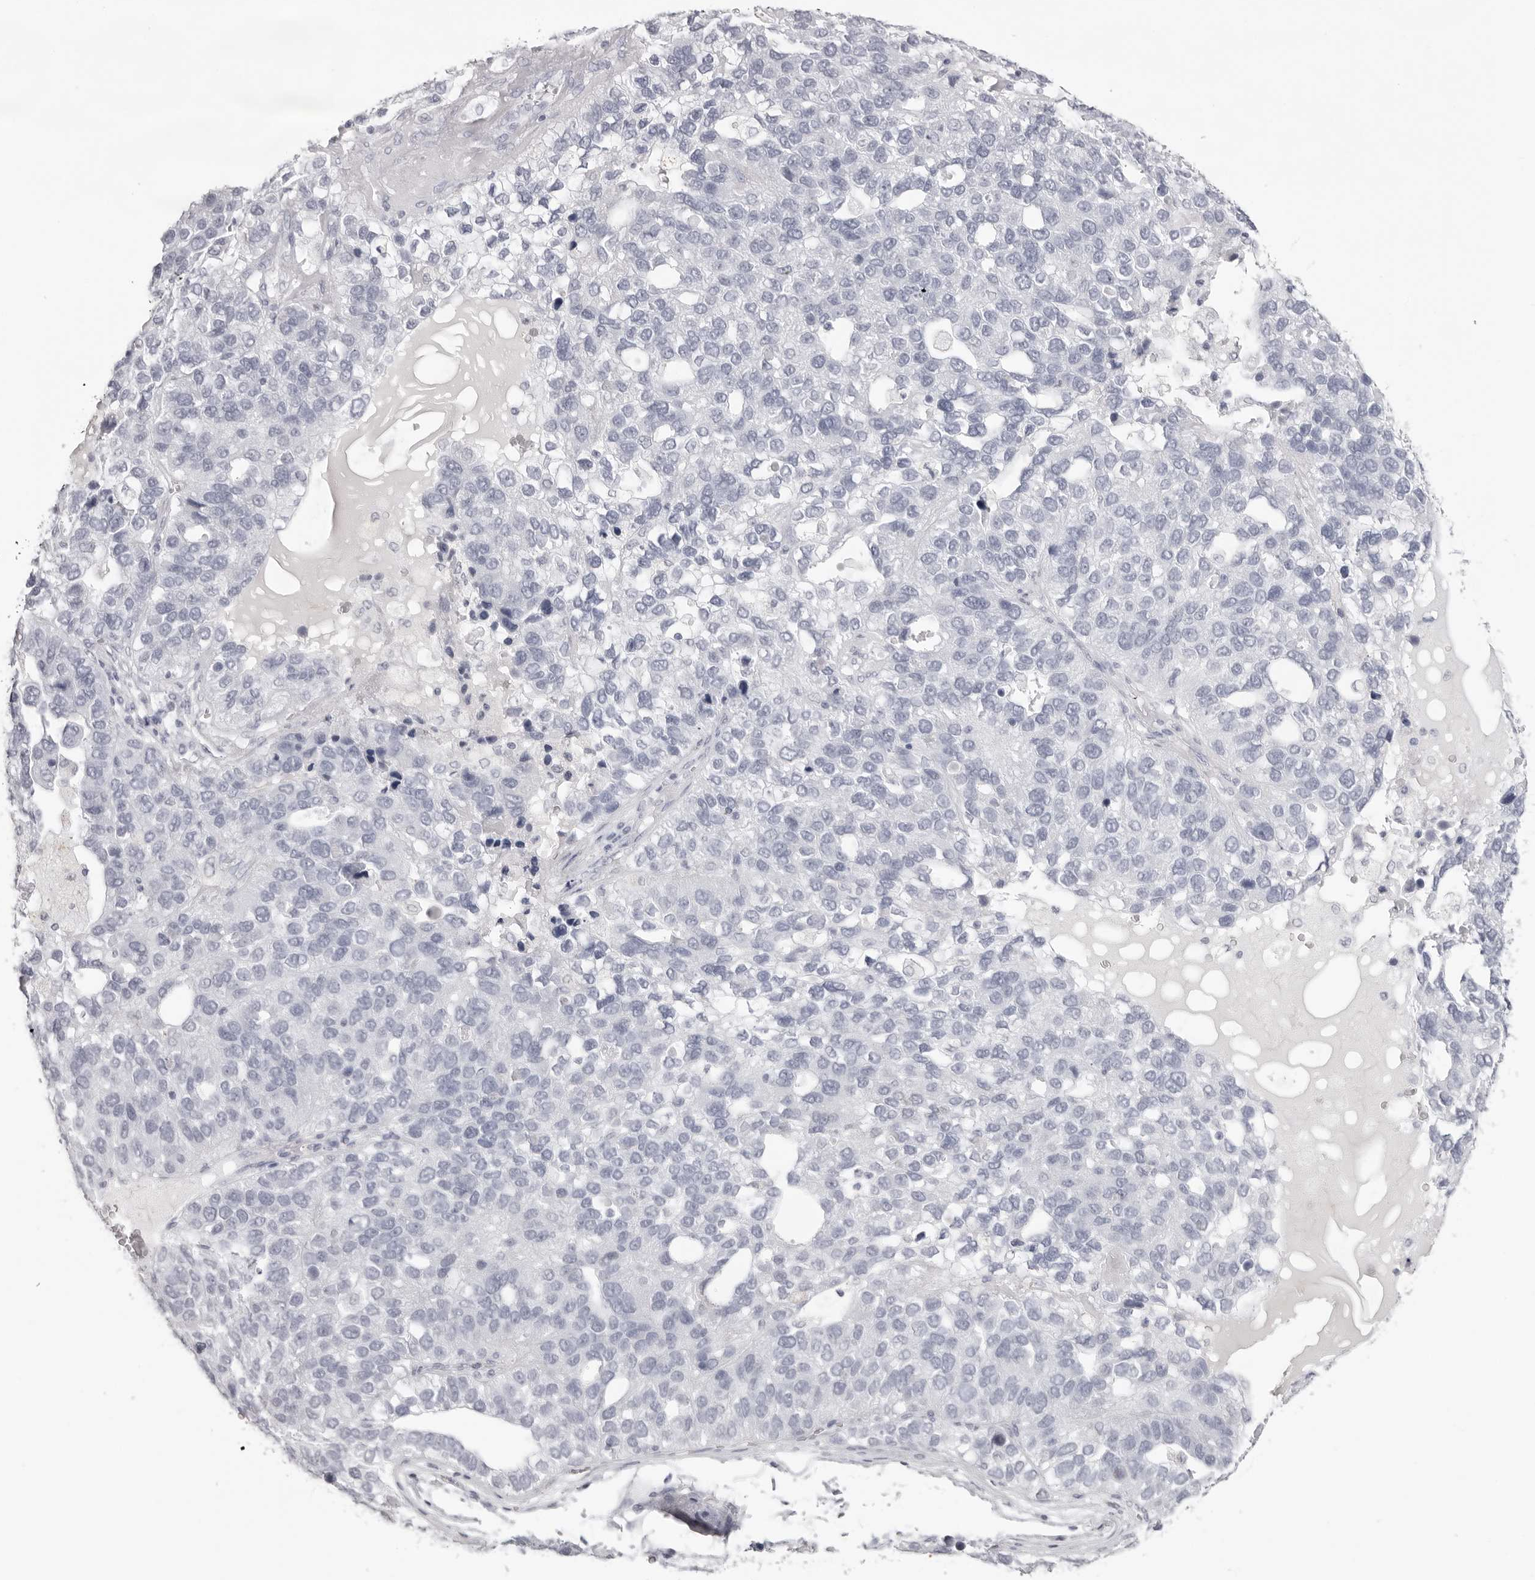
{"staining": {"intensity": "negative", "quantity": "none", "location": "none"}, "tissue": "pancreatic cancer", "cell_type": "Tumor cells", "image_type": "cancer", "snomed": [{"axis": "morphology", "description": "Adenocarcinoma, NOS"}, {"axis": "topography", "description": "Pancreas"}], "caption": "Pancreatic cancer (adenocarcinoma) was stained to show a protein in brown. There is no significant expression in tumor cells.", "gene": "CST1", "patient": {"sex": "female", "age": 61}}